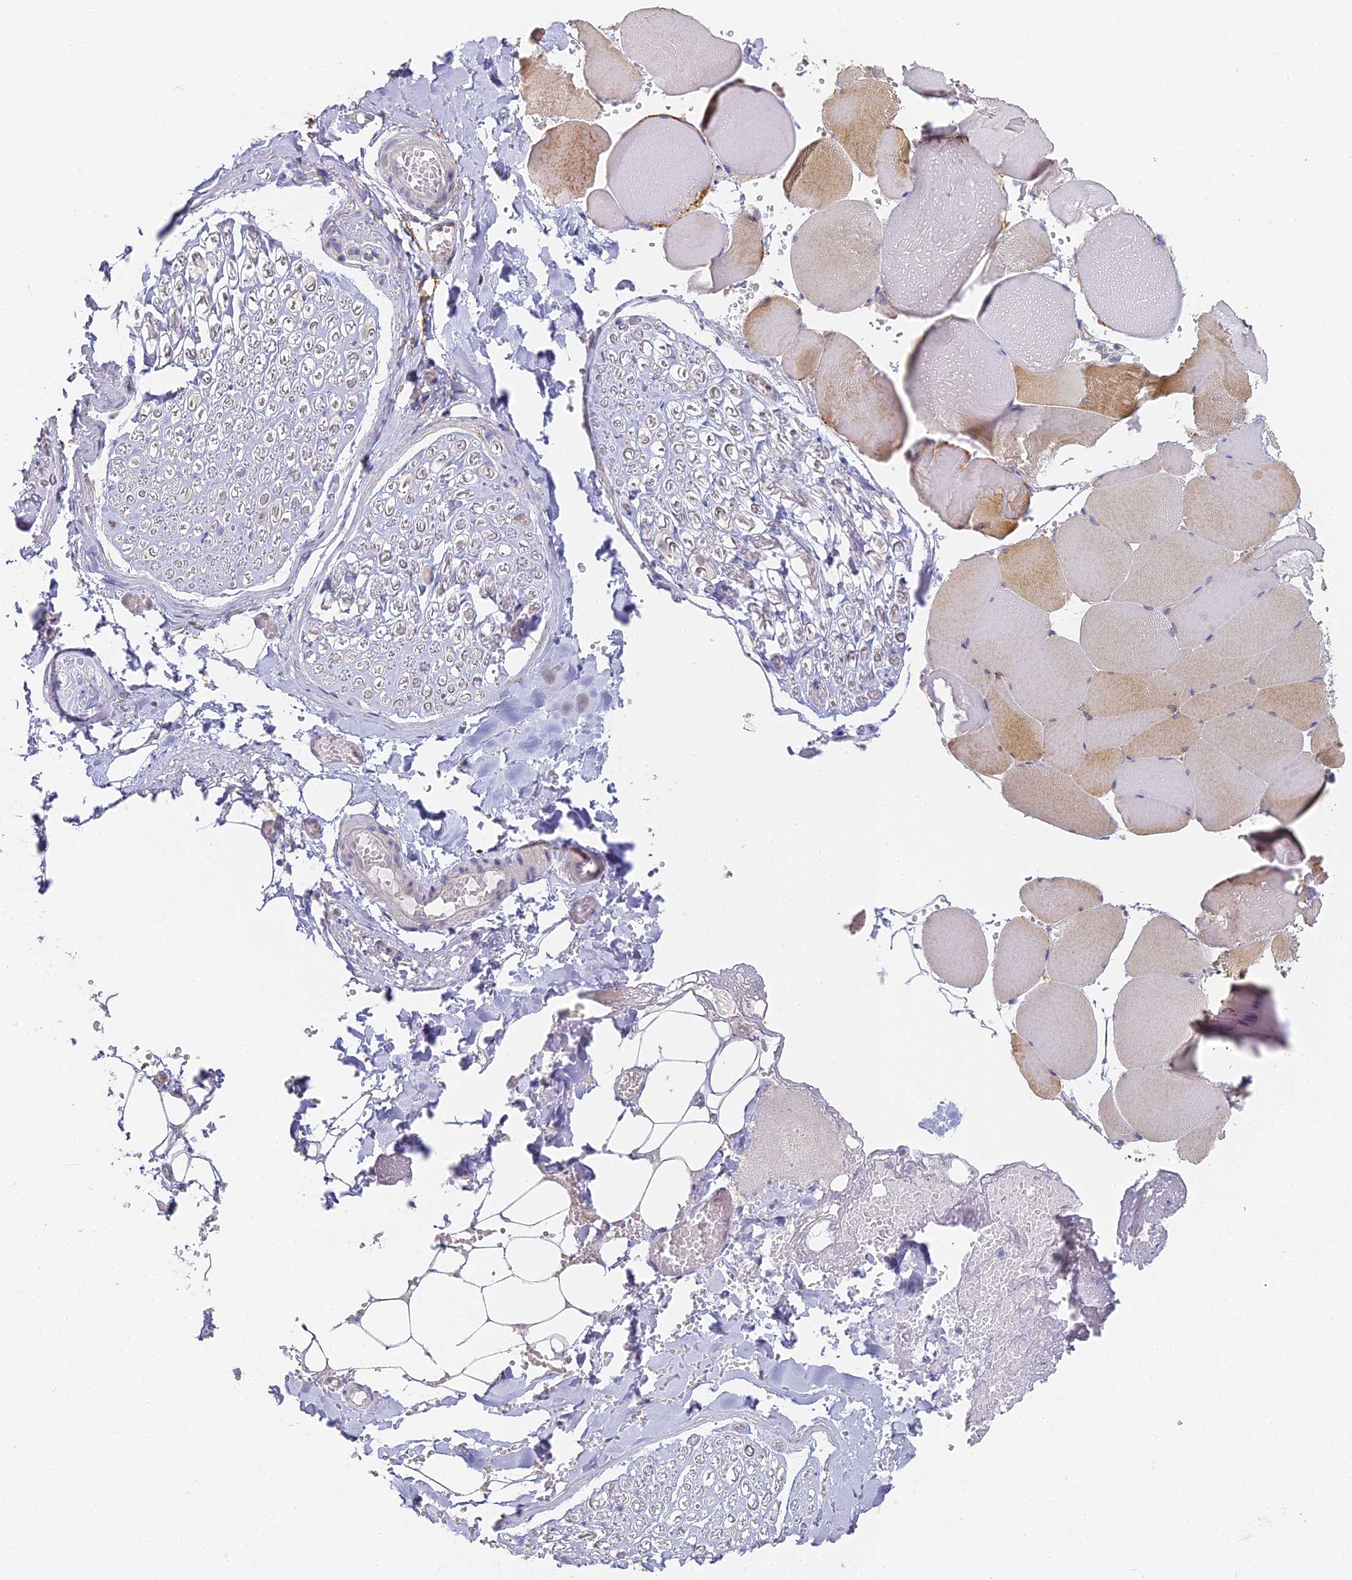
{"staining": {"intensity": "negative", "quantity": "none", "location": "none"}, "tissue": "adipose tissue", "cell_type": "Adipocytes", "image_type": "normal", "snomed": [{"axis": "morphology", "description": "Normal tissue, NOS"}, {"axis": "topography", "description": "Skeletal muscle"}, {"axis": "topography", "description": "Peripheral nerve tissue"}], "caption": "IHC photomicrograph of benign adipose tissue: adipose tissue stained with DAB (3,3'-diaminobenzidine) displays no significant protein expression in adipocytes. Nuclei are stained in blue.", "gene": "GJA1", "patient": {"sex": "female", "age": 55}}